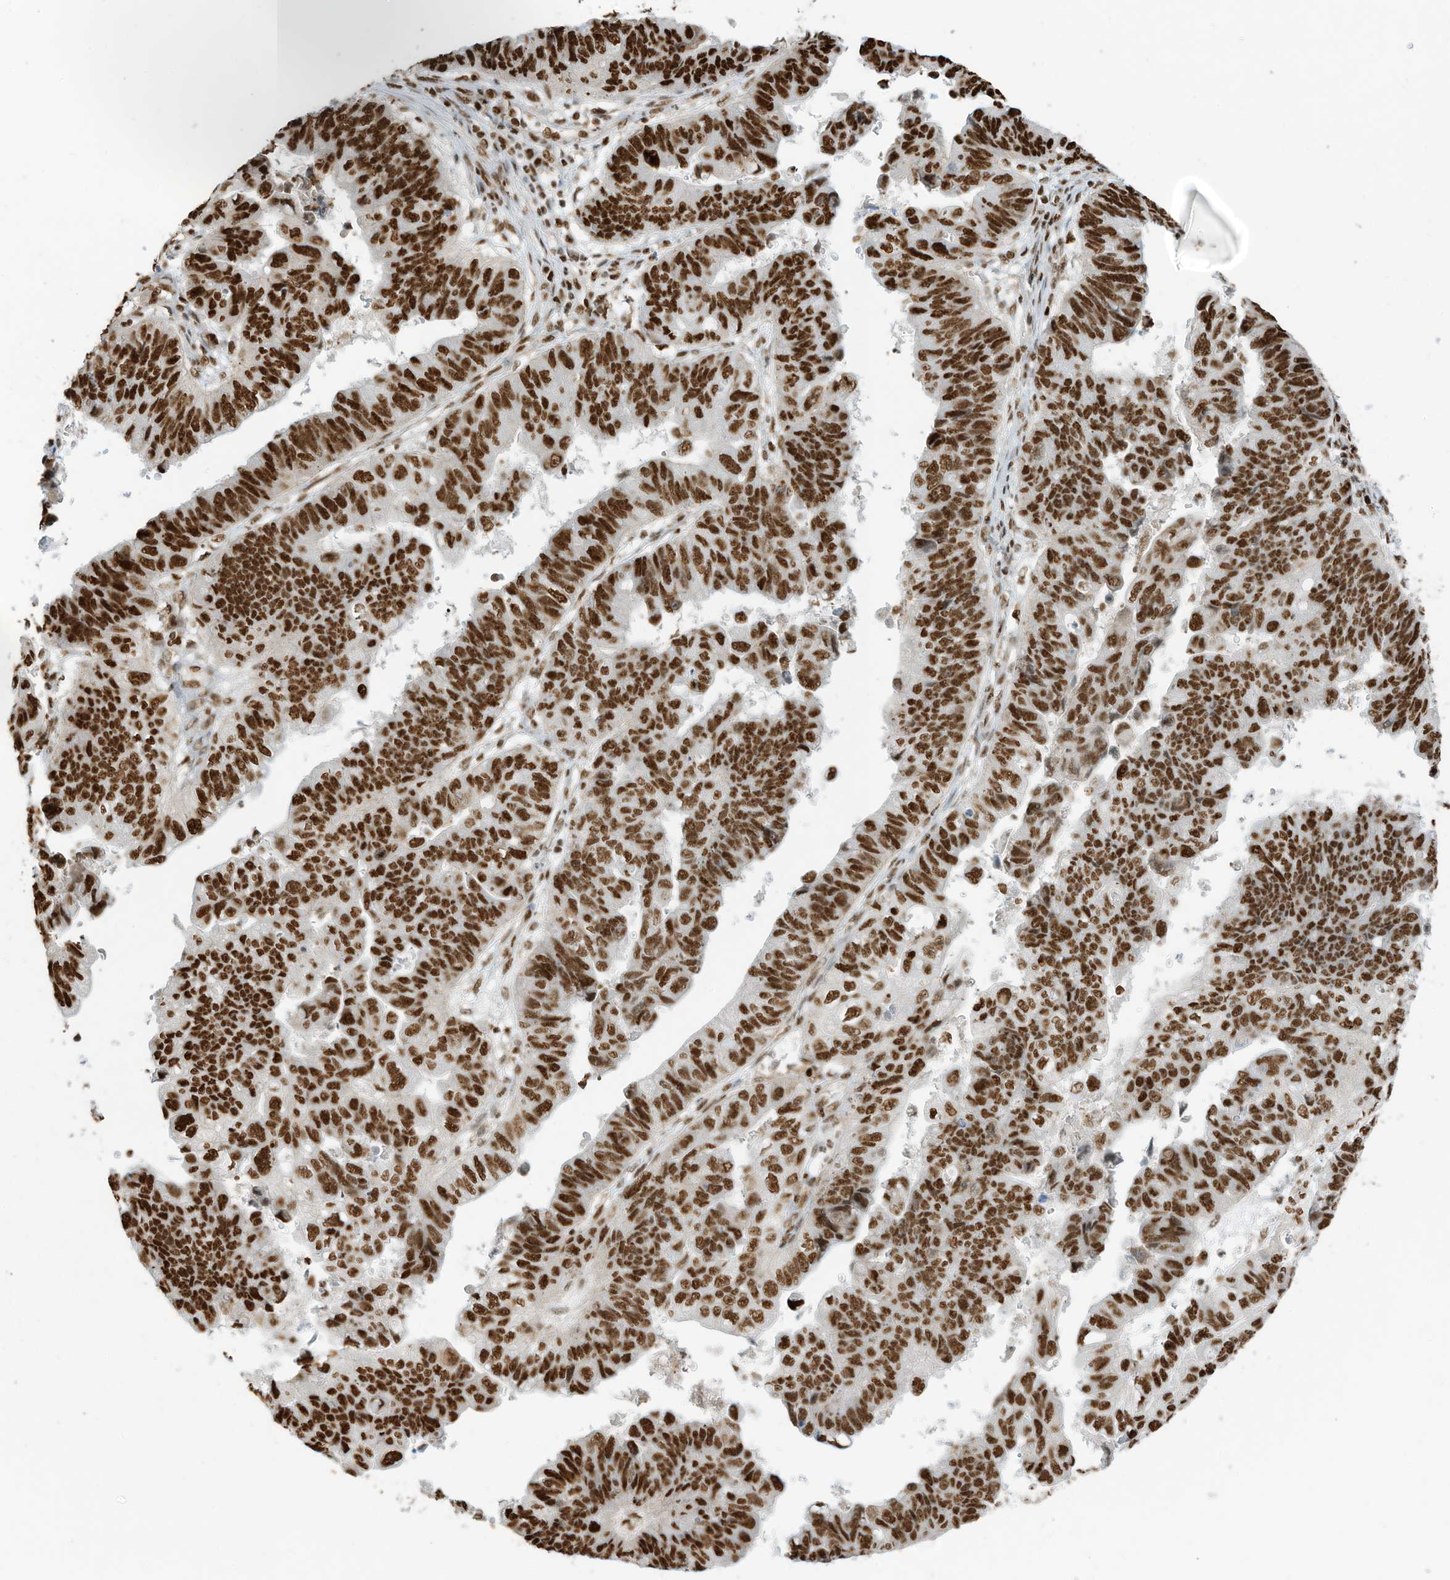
{"staining": {"intensity": "strong", "quantity": ">75%", "location": "nuclear"}, "tissue": "stomach cancer", "cell_type": "Tumor cells", "image_type": "cancer", "snomed": [{"axis": "morphology", "description": "Adenocarcinoma, NOS"}, {"axis": "topography", "description": "Stomach"}], "caption": "The micrograph shows immunohistochemical staining of stomach adenocarcinoma. There is strong nuclear positivity is seen in about >75% of tumor cells.", "gene": "SAMD15", "patient": {"sex": "male", "age": 59}}